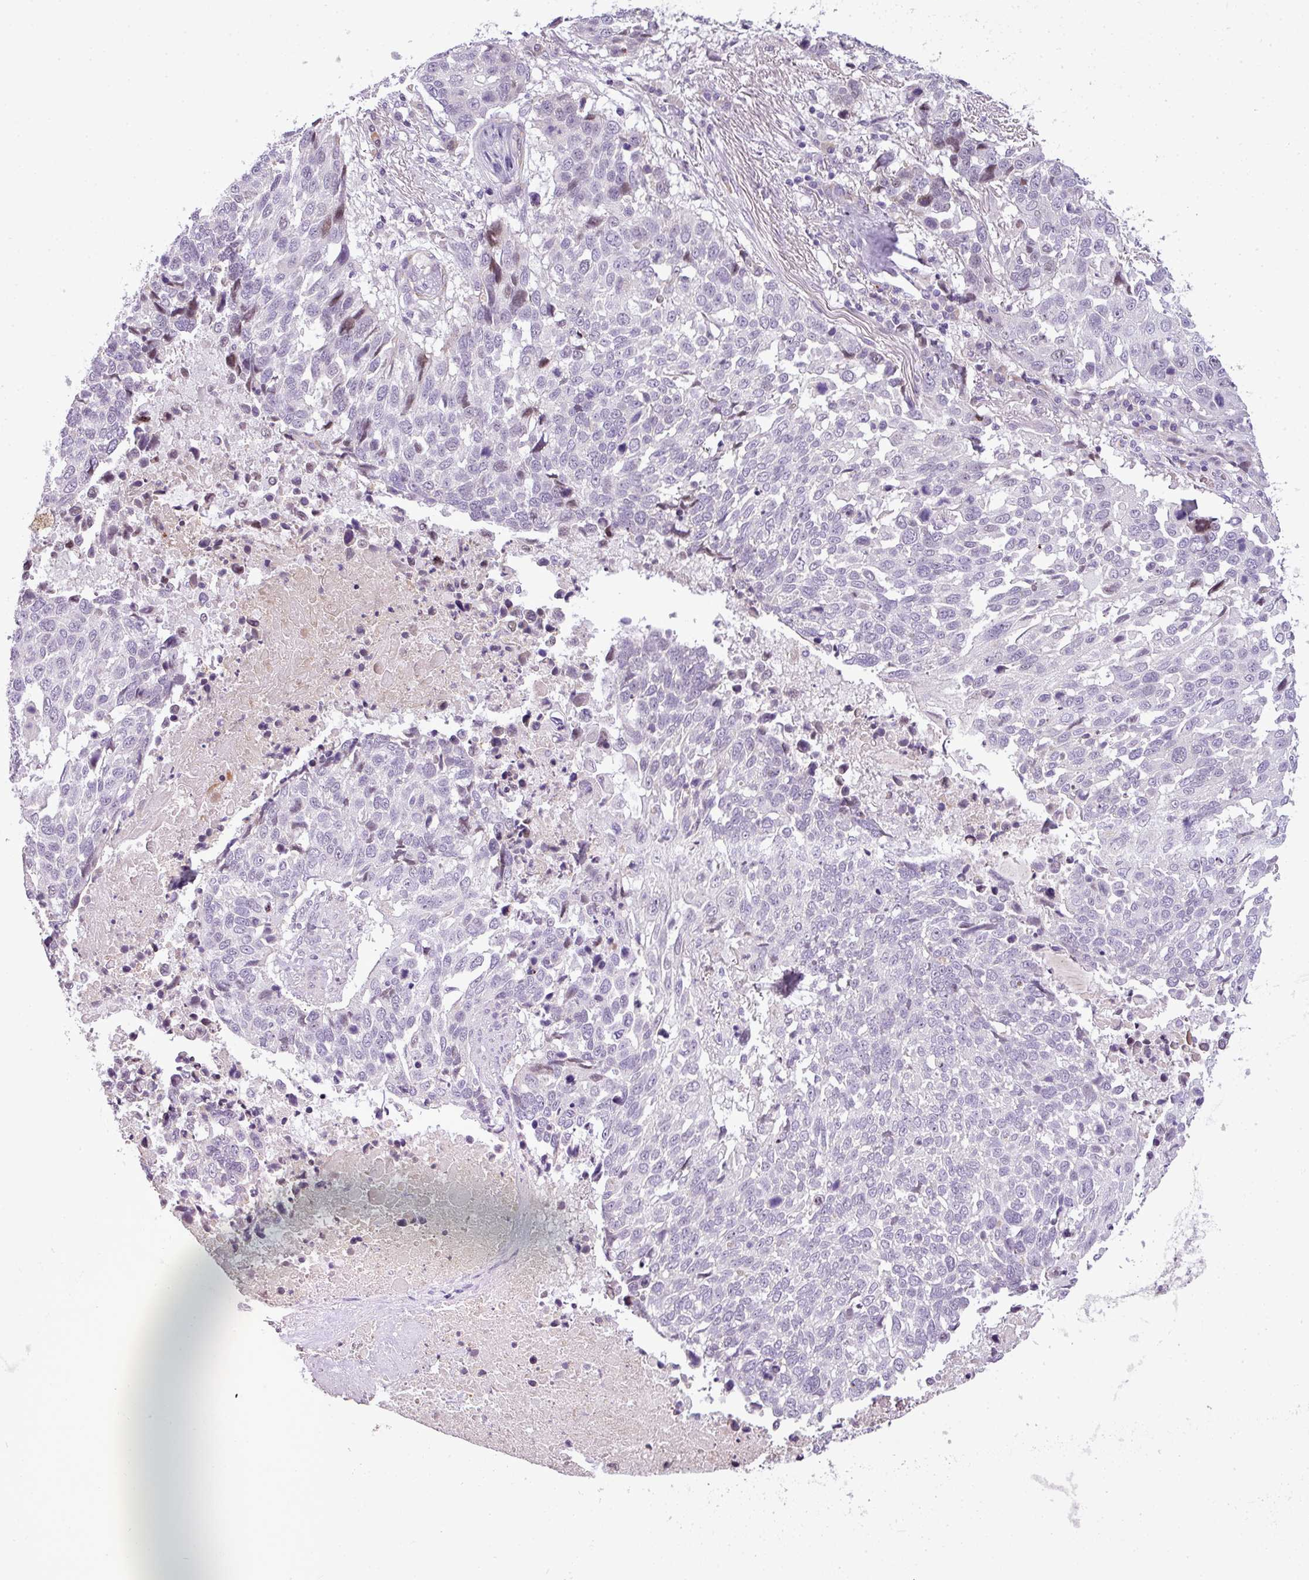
{"staining": {"intensity": "negative", "quantity": "none", "location": "none"}, "tissue": "lung cancer", "cell_type": "Tumor cells", "image_type": "cancer", "snomed": [{"axis": "morphology", "description": "Squamous cell carcinoma, NOS"}, {"axis": "topography", "description": "Lung"}], "caption": "IHC histopathology image of lung cancer (squamous cell carcinoma) stained for a protein (brown), which demonstrates no staining in tumor cells.", "gene": "C4B", "patient": {"sex": "male", "age": 62}}